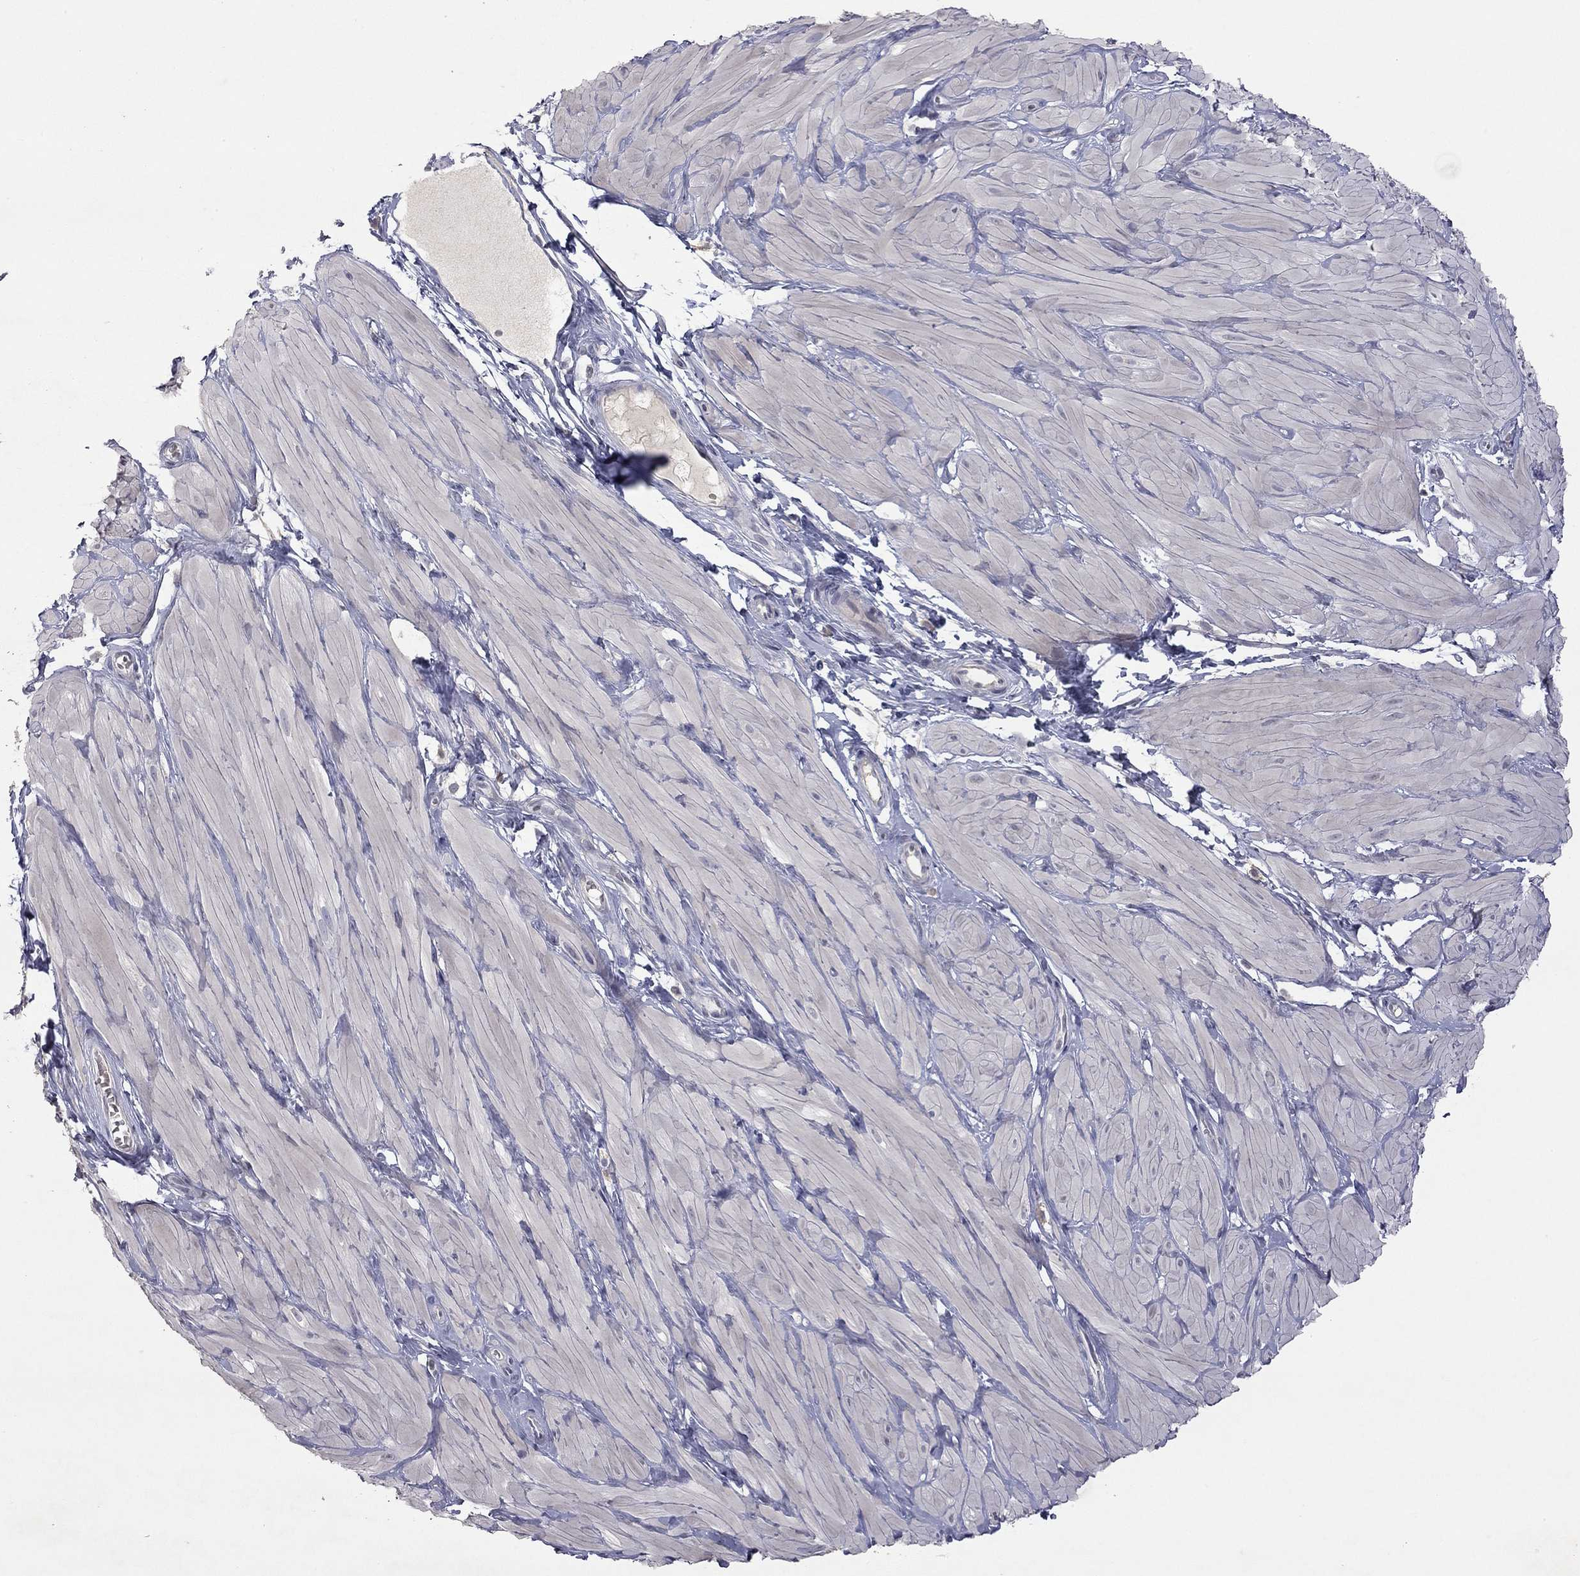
{"staining": {"intensity": "negative", "quantity": "none", "location": "none"}, "tissue": "adipose tissue", "cell_type": "Adipocytes", "image_type": "normal", "snomed": [{"axis": "morphology", "description": "Normal tissue, NOS"}, {"axis": "topography", "description": "Smooth muscle"}, {"axis": "topography", "description": "Peripheral nerve tissue"}], "caption": "DAB immunohistochemical staining of unremarkable adipose tissue shows no significant expression in adipocytes.", "gene": "SYT12", "patient": {"sex": "male", "age": 22}}